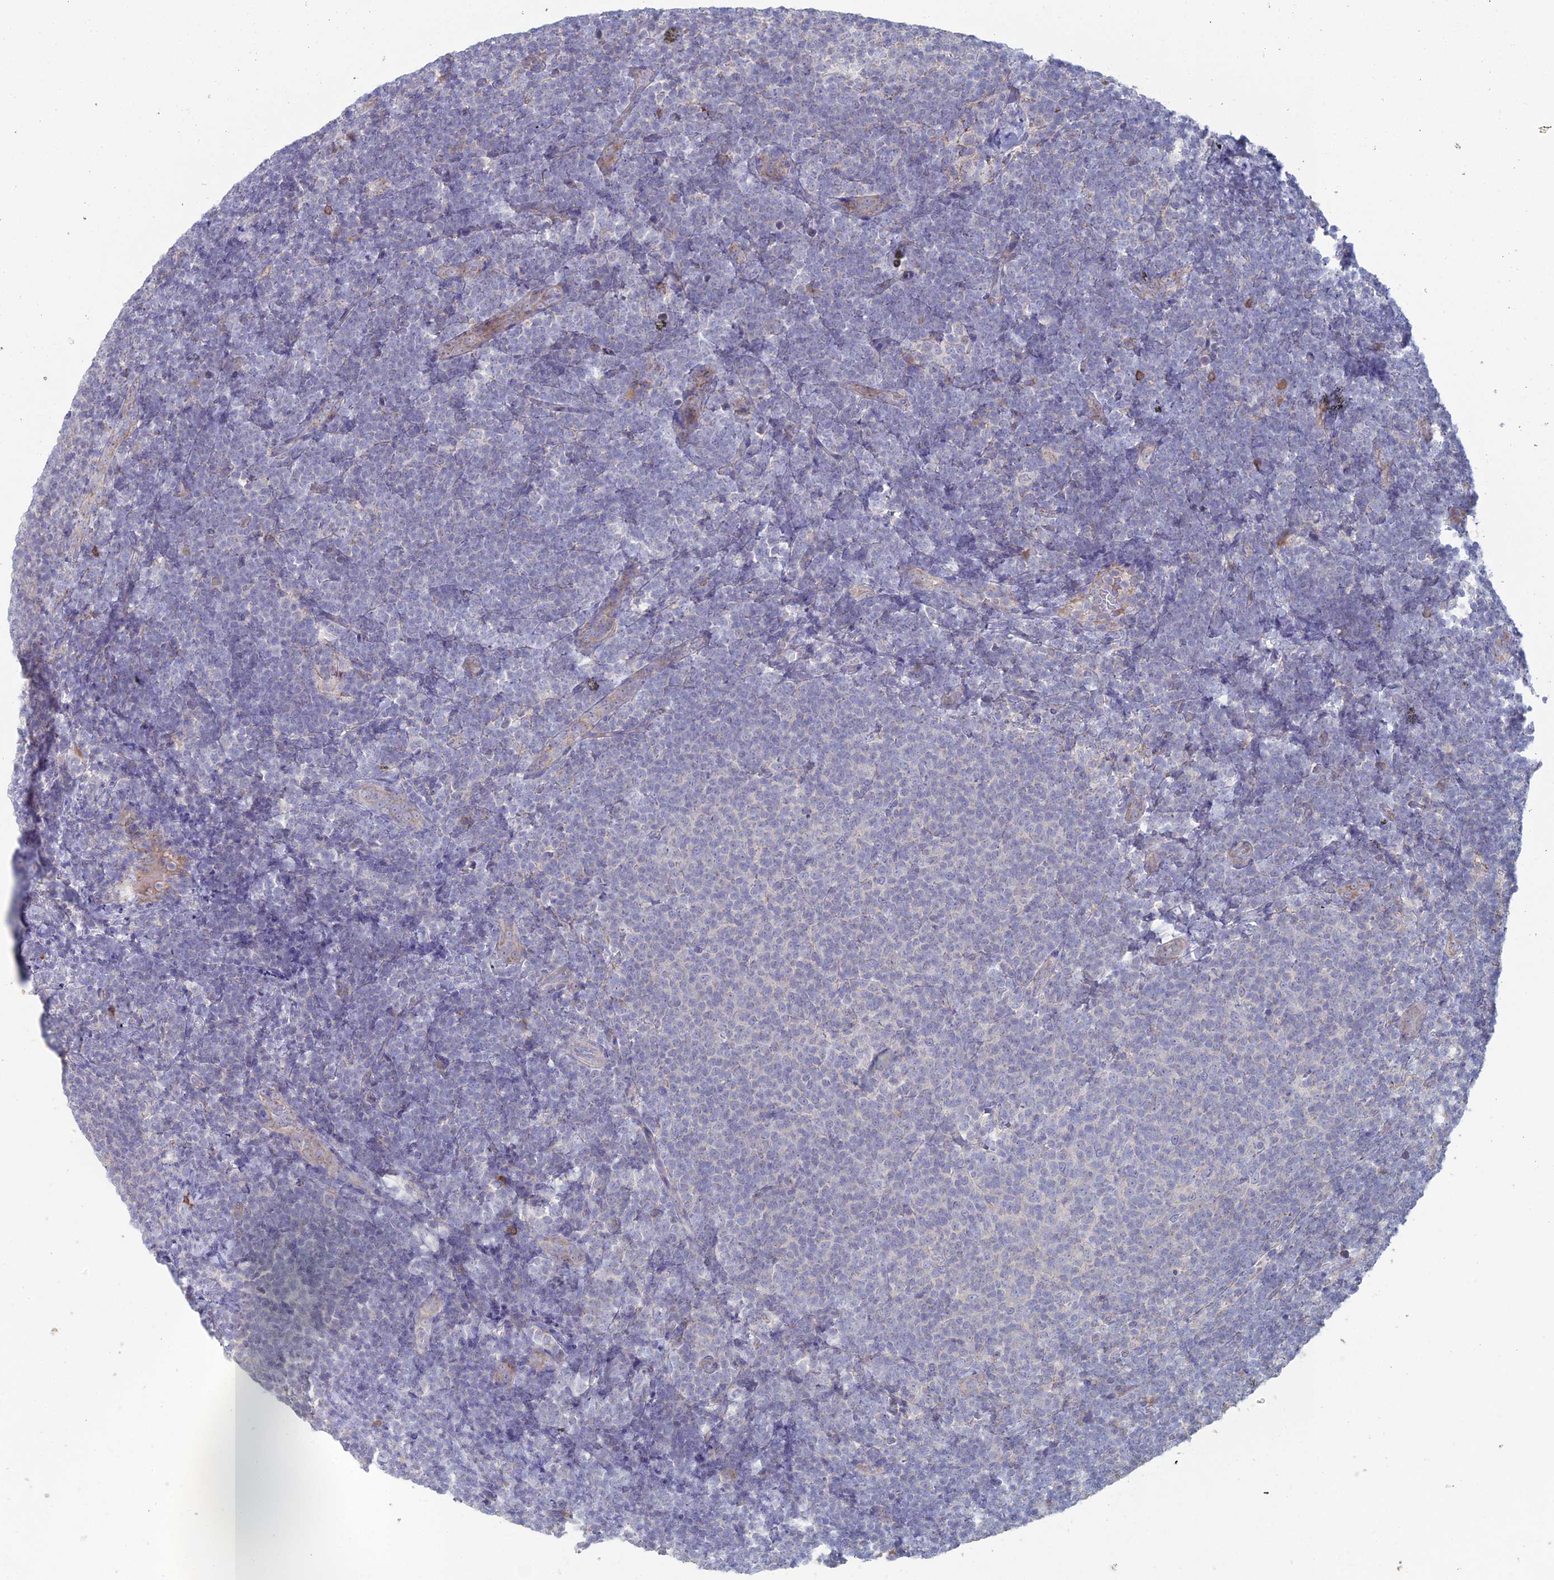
{"staining": {"intensity": "negative", "quantity": "none", "location": "none"}, "tissue": "lymphoma", "cell_type": "Tumor cells", "image_type": "cancer", "snomed": [{"axis": "morphology", "description": "Malignant lymphoma, non-Hodgkin's type, Low grade"}, {"axis": "topography", "description": "Lymph node"}], "caption": "Protein analysis of lymphoma shows no significant positivity in tumor cells.", "gene": "ARL16", "patient": {"sex": "male", "age": 66}}